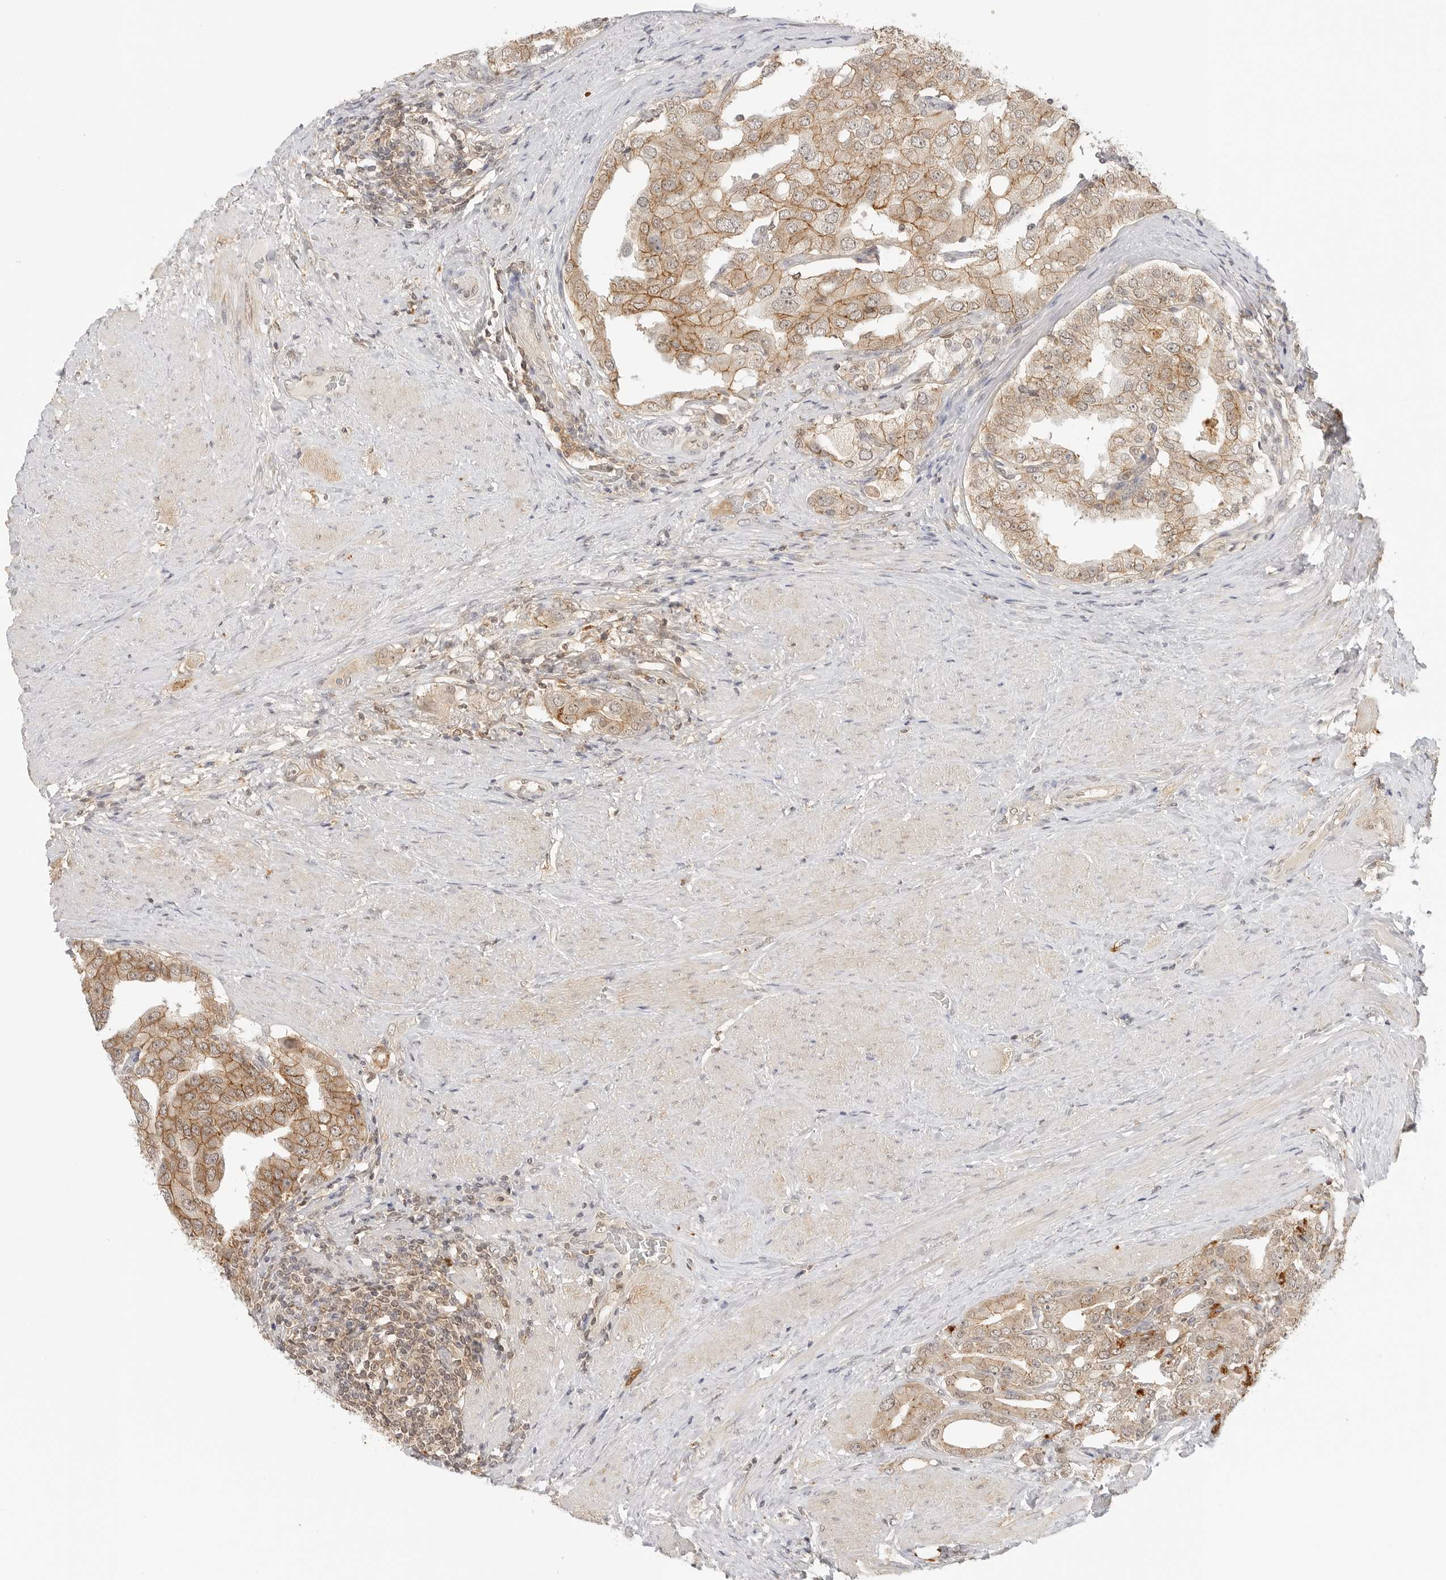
{"staining": {"intensity": "moderate", "quantity": "25%-75%", "location": "cytoplasmic/membranous"}, "tissue": "prostate cancer", "cell_type": "Tumor cells", "image_type": "cancer", "snomed": [{"axis": "morphology", "description": "Adenocarcinoma, High grade"}, {"axis": "topography", "description": "Prostate"}], "caption": "Prostate cancer (adenocarcinoma (high-grade)) stained with IHC shows moderate cytoplasmic/membranous staining in approximately 25%-75% of tumor cells.", "gene": "EPHA1", "patient": {"sex": "male", "age": 50}}